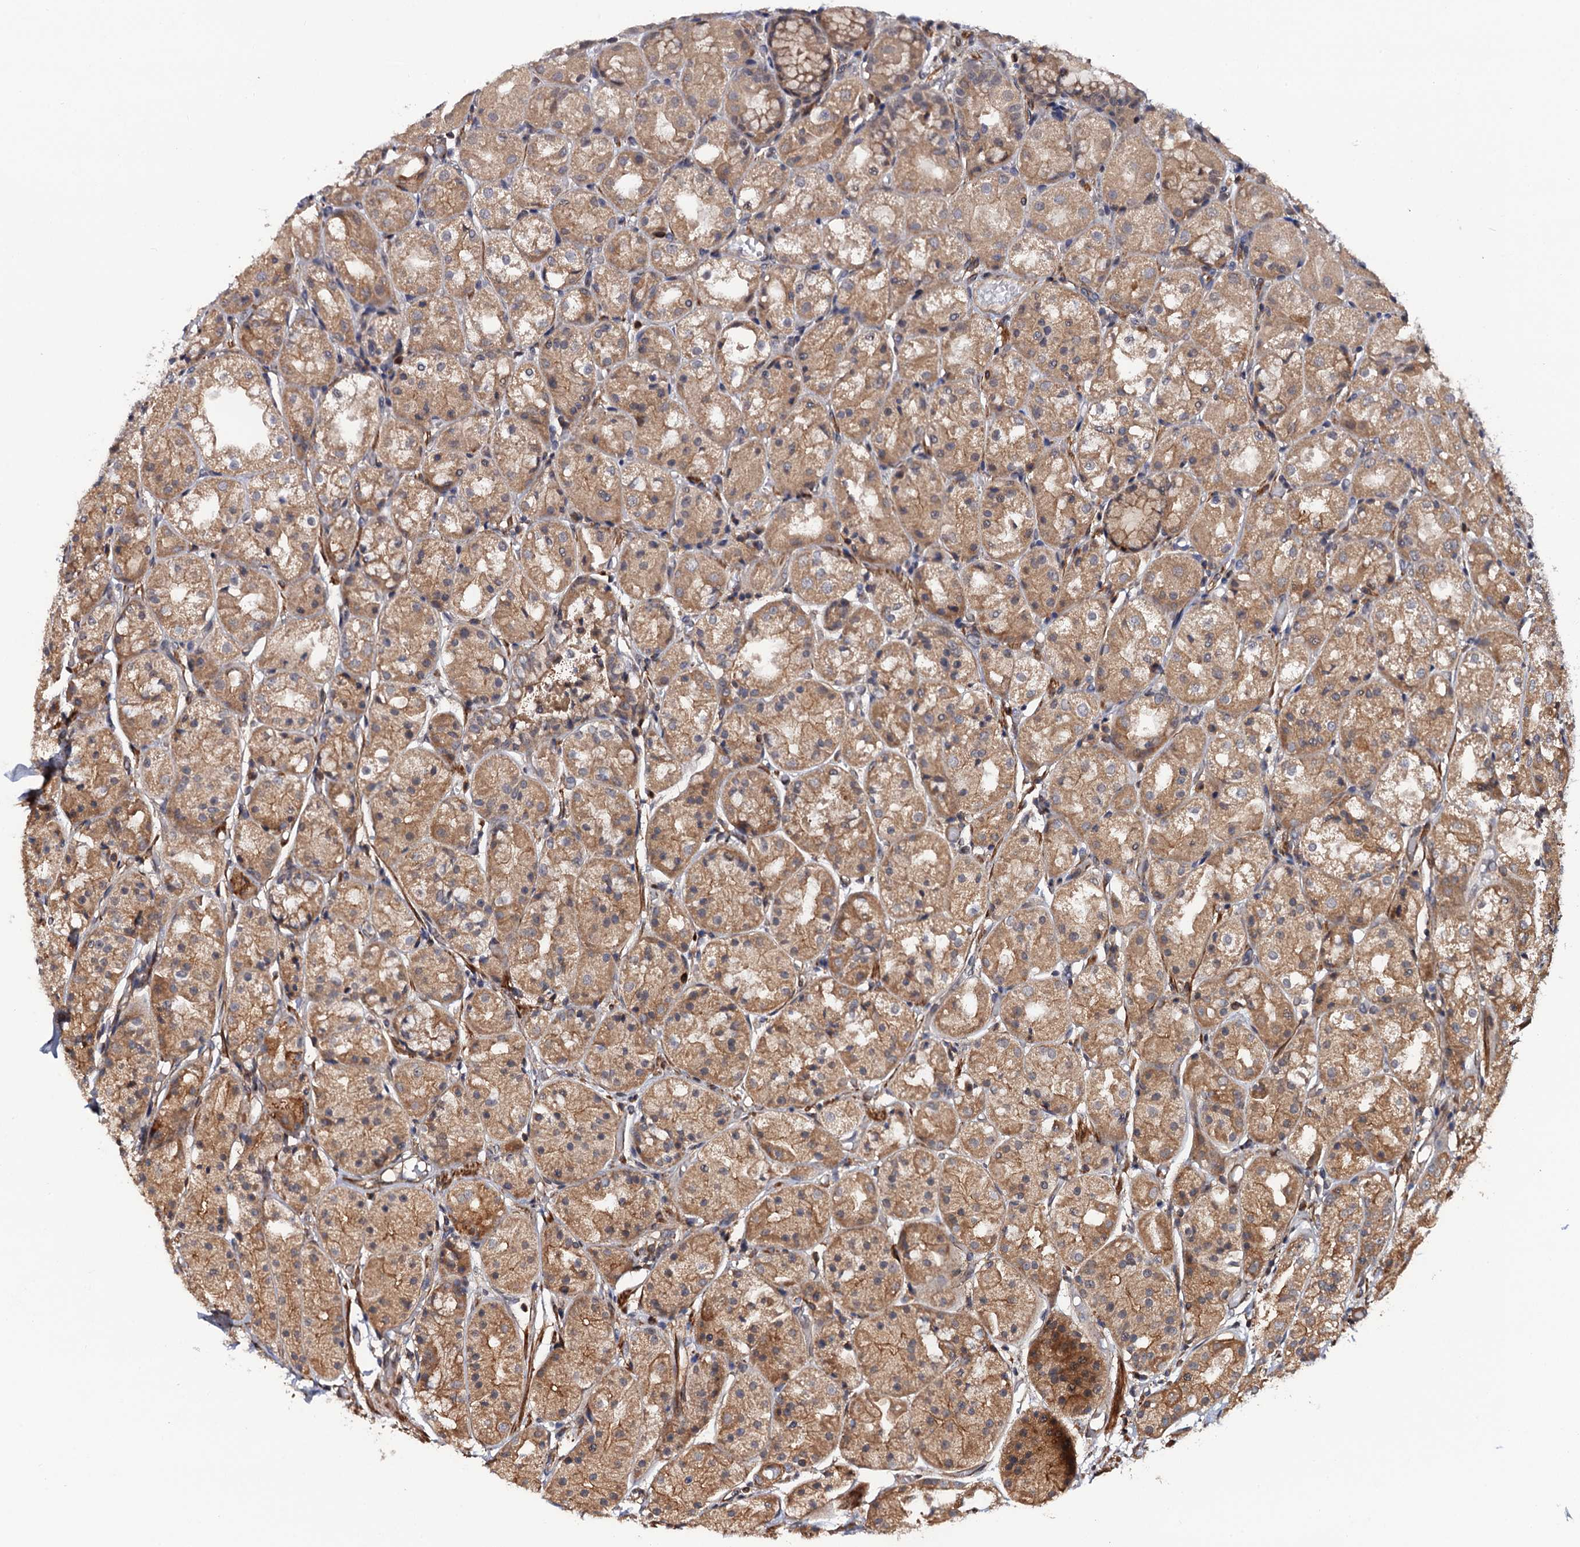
{"staining": {"intensity": "moderate", "quantity": ">75%", "location": "cytoplasmic/membranous,nuclear"}, "tissue": "stomach", "cell_type": "Glandular cells", "image_type": "normal", "snomed": [{"axis": "morphology", "description": "Normal tissue, NOS"}, {"axis": "topography", "description": "Stomach, upper"}], "caption": "Immunohistochemistry histopathology image of benign stomach: human stomach stained using immunohistochemistry (IHC) shows medium levels of moderate protein expression localized specifically in the cytoplasmic/membranous,nuclear of glandular cells, appearing as a cytoplasmic/membranous,nuclear brown color.", "gene": "FSIP1", "patient": {"sex": "male", "age": 72}}